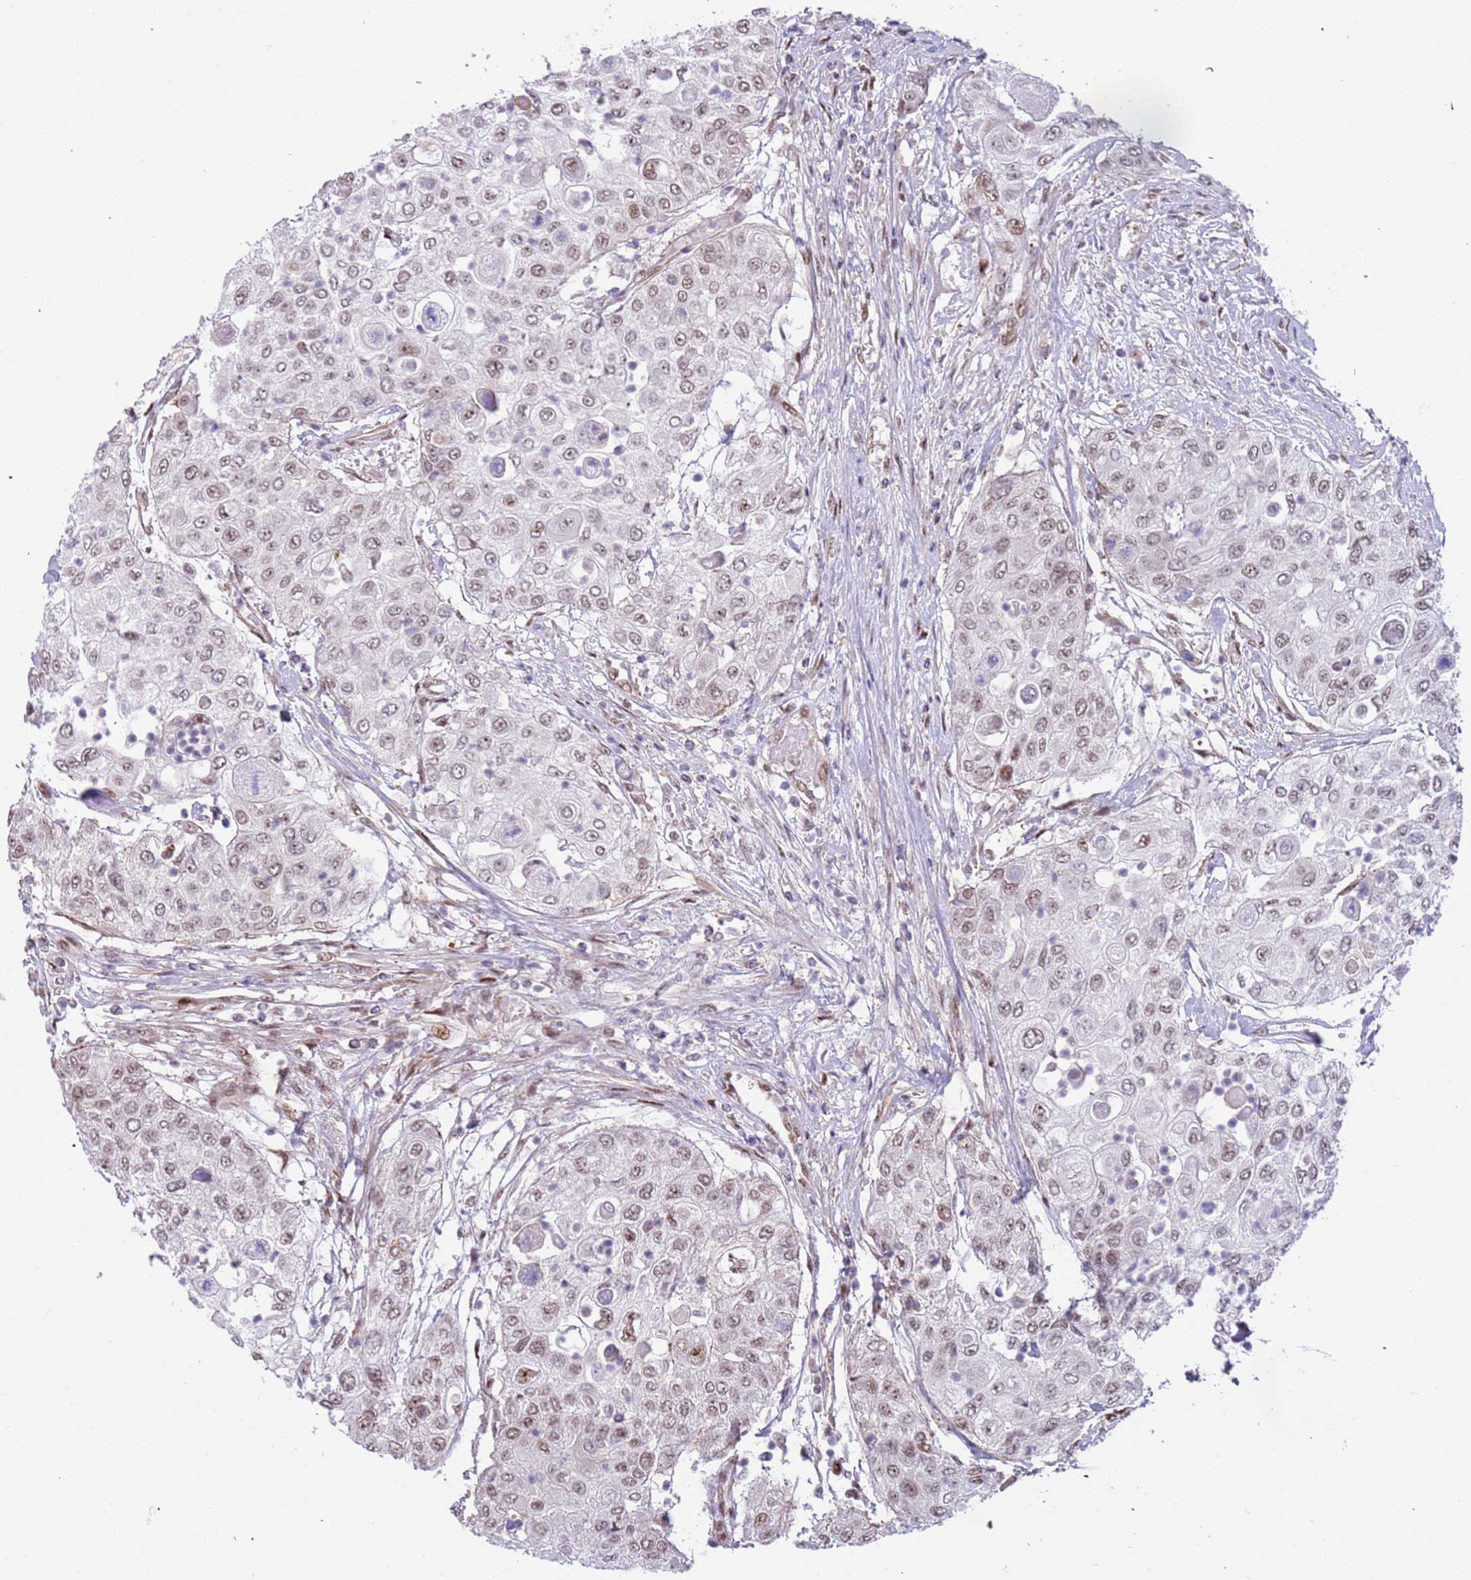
{"staining": {"intensity": "weak", "quantity": "25%-75%", "location": "nuclear"}, "tissue": "urothelial cancer", "cell_type": "Tumor cells", "image_type": "cancer", "snomed": [{"axis": "morphology", "description": "Urothelial carcinoma, High grade"}, {"axis": "topography", "description": "Urinary bladder"}], "caption": "High-grade urothelial carcinoma was stained to show a protein in brown. There is low levels of weak nuclear positivity in about 25%-75% of tumor cells. (Brightfield microscopy of DAB IHC at high magnification).", "gene": "LRMDA", "patient": {"sex": "female", "age": 79}}